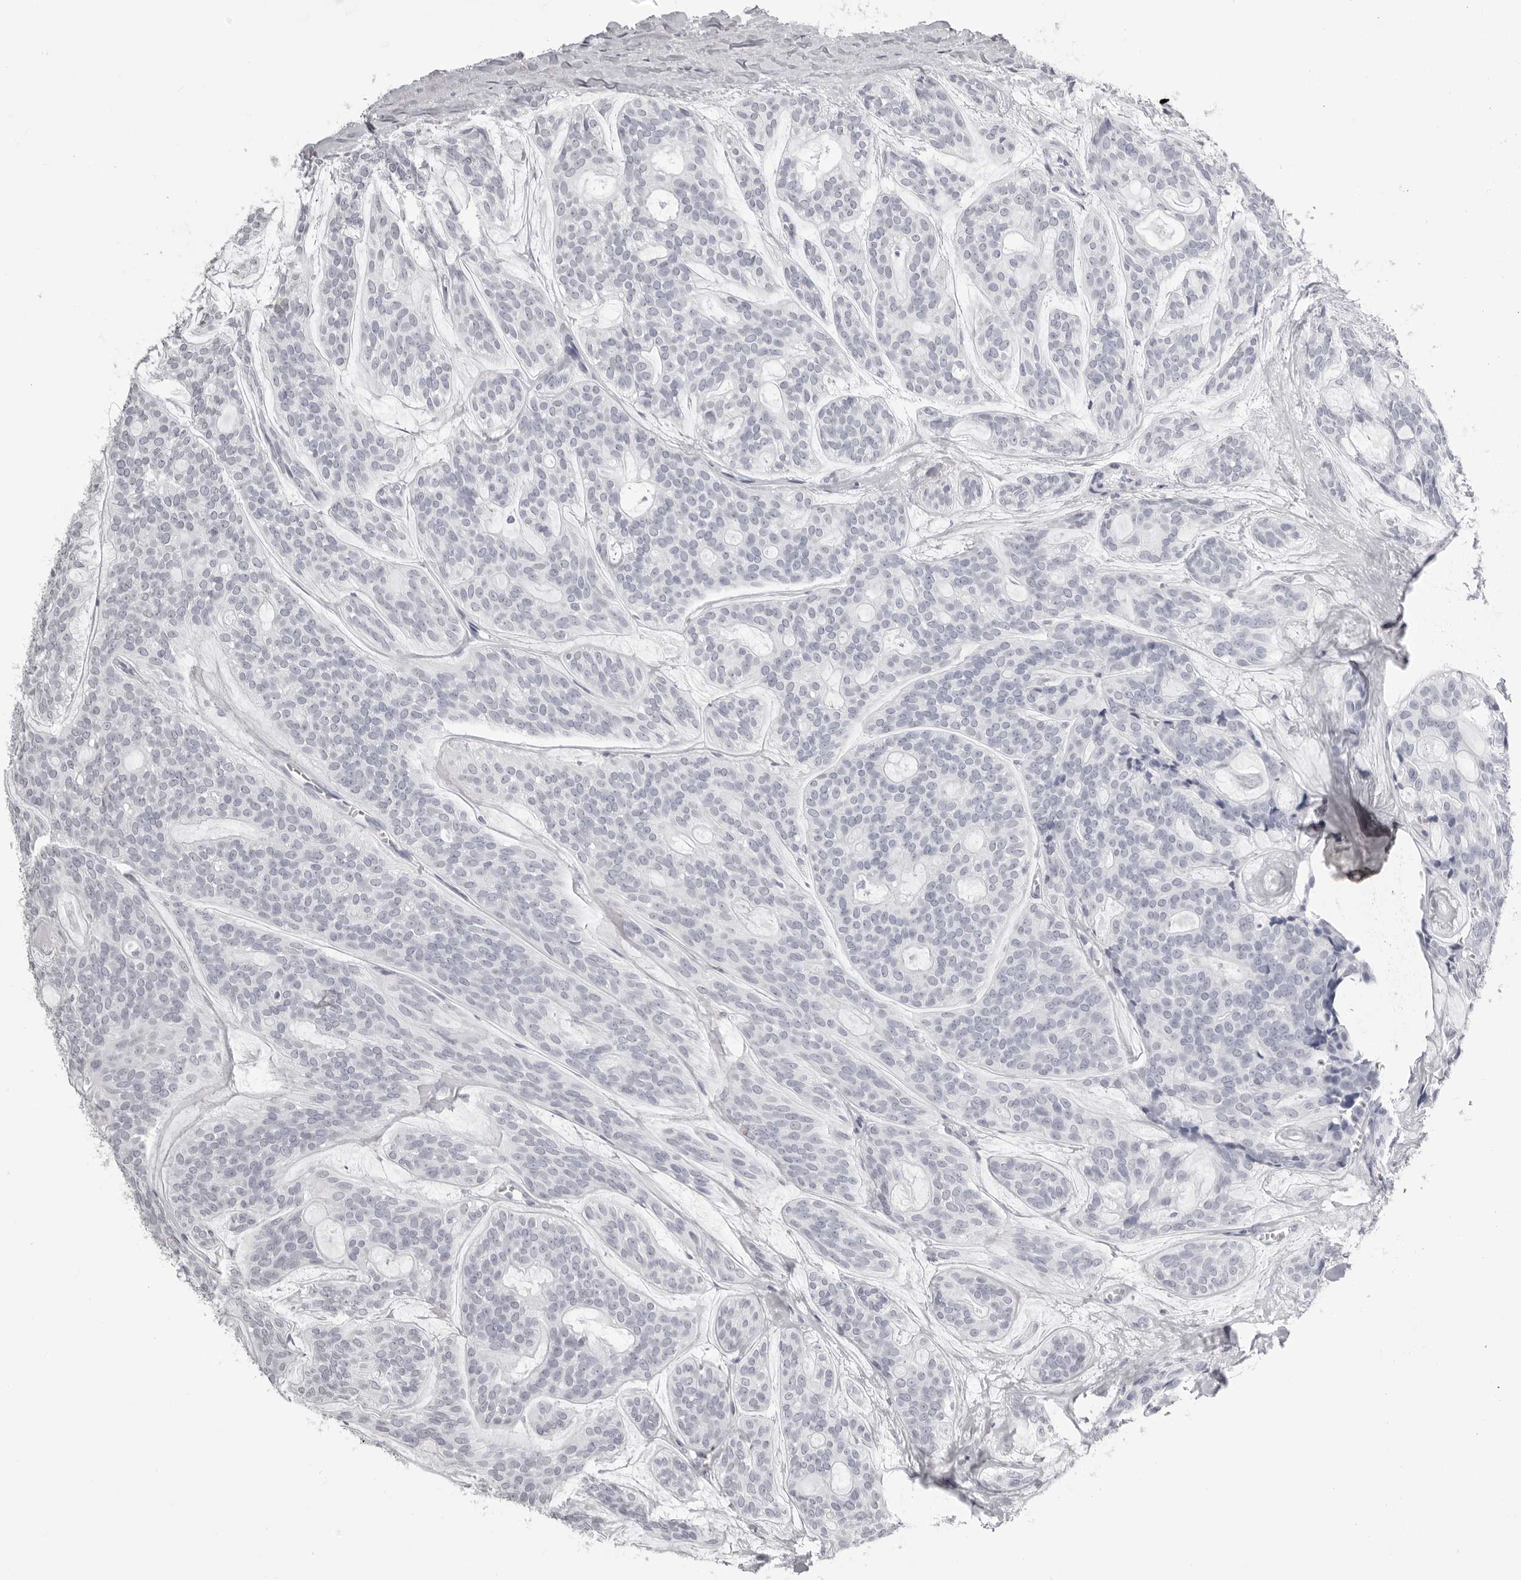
{"staining": {"intensity": "negative", "quantity": "none", "location": "none"}, "tissue": "head and neck cancer", "cell_type": "Tumor cells", "image_type": "cancer", "snomed": [{"axis": "morphology", "description": "Adenocarcinoma, NOS"}, {"axis": "topography", "description": "Head-Neck"}], "caption": "Protein analysis of head and neck cancer (adenocarcinoma) displays no significant staining in tumor cells.", "gene": "CST1", "patient": {"sex": "male", "age": 66}}